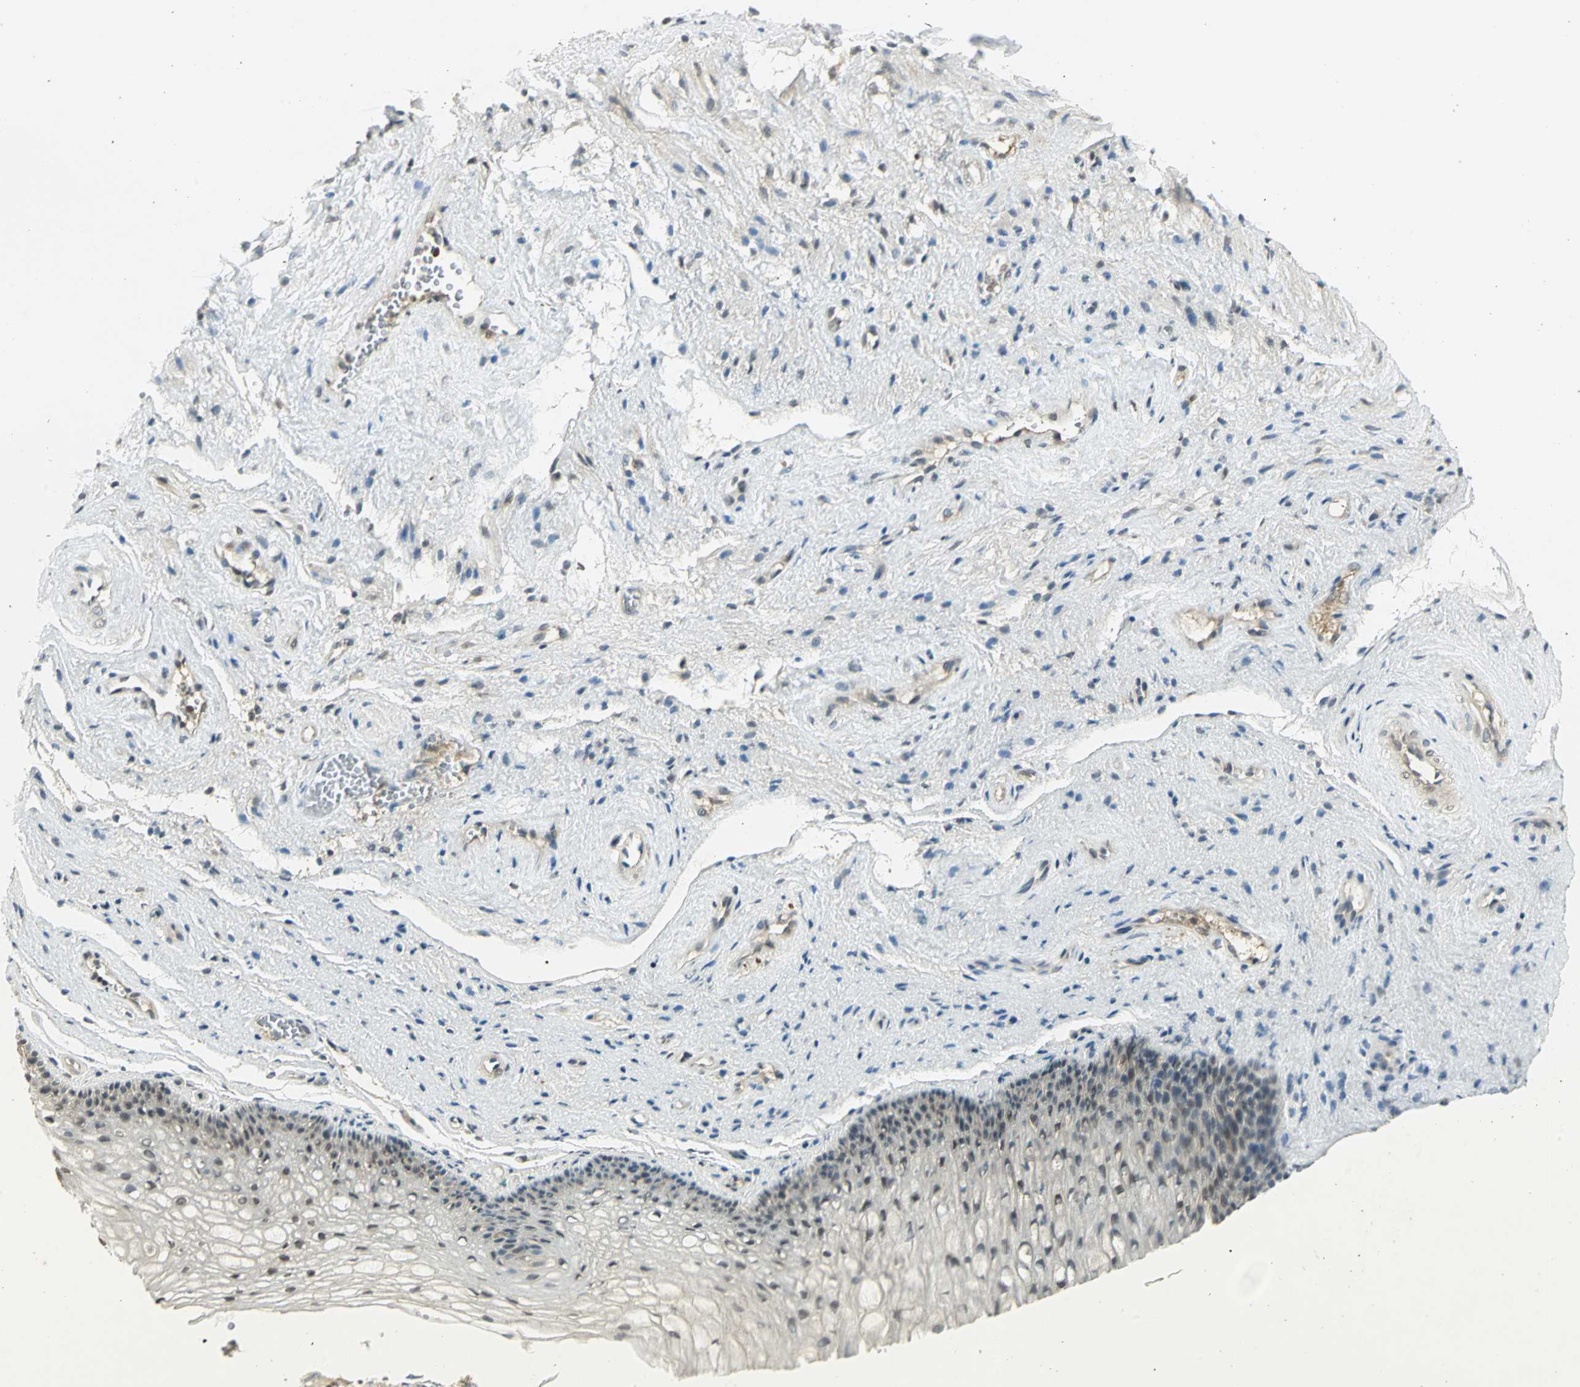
{"staining": {"intensity": "weak", "quantity": "<25%", "location": "cytoplasmic/membranous"}, "tissue": "vagina", "cell_type": "Squamous epithelial cells", "image_type": "normal", "snomed": [{"axis": "morphology", "description": "Normal tissue, NOS"}, {"axis": "topography", "description": "Vagina"}], "caption": "Immunohistochemistry (IHC) image of benign vagina: vagina stained with DAB displays no significant protein expression in squamous epithelial cells.", "gene": "CDC34", "patient": {"sex": "female", "age": 34}}